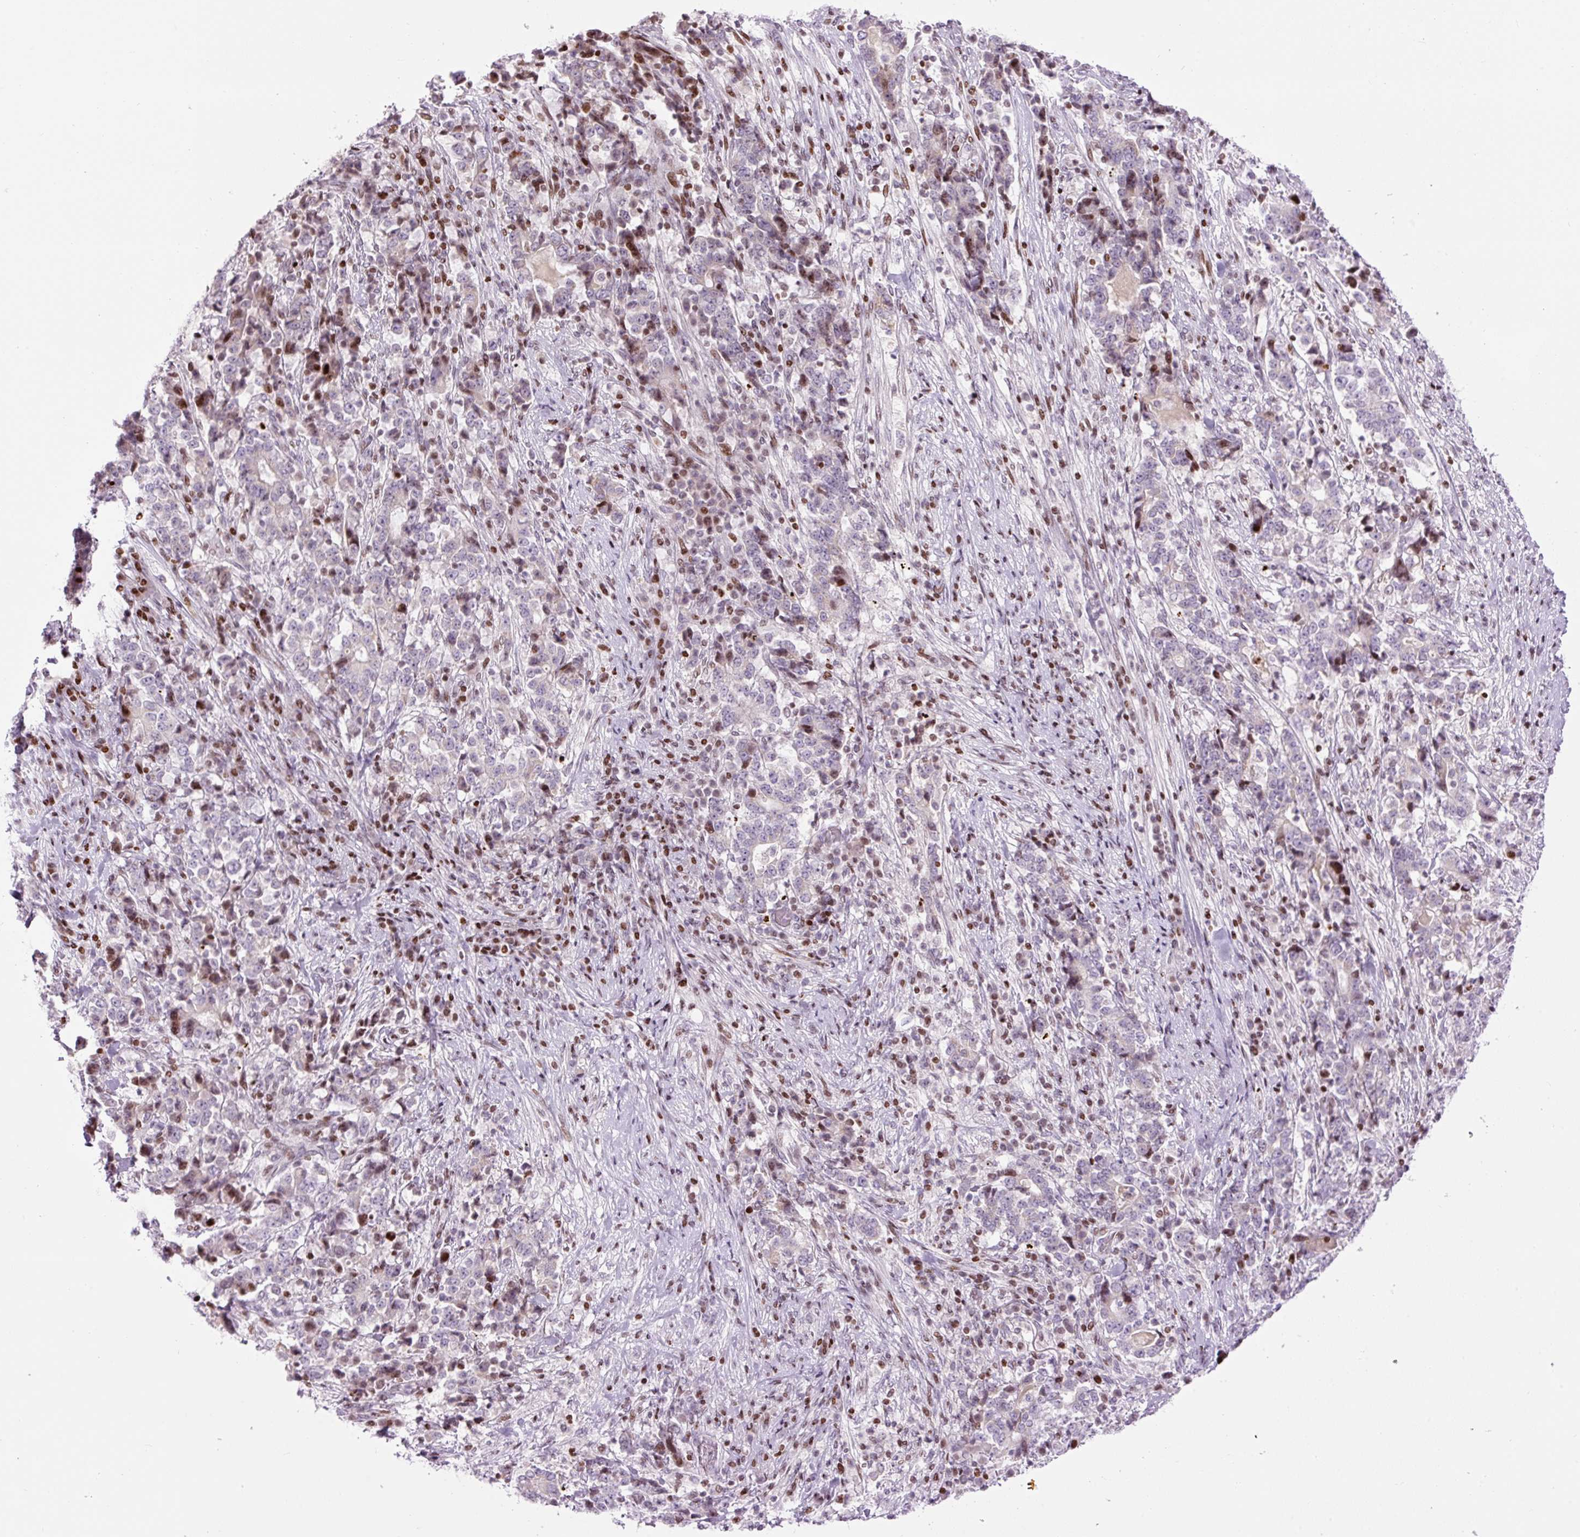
{"staining": {"intensity": "moderate", "quantity": "<25%", "location": "nuclear"}, "tissue": "stomach cancer", "cell_type": "Tumor cells", "image_type": "cancer", "snomed": [{"axis": "morphology", "description": "Normal tissue, NOS"}, {"axis": "morphology", "description": "Adenocarcinoma, NOS"}, {"axis": "topography", "description": "Stomach, upper"}, {"axis": "topography", "description": "Stomach"}], "caption": "Immunohistochemical staining of stomach adenocarcinoma demonstrates low levels of moderate nuclear staining in about <25% of tumor cells.", "gene": "TMEM177", "patient": {"sex": "male", "age": 59}}